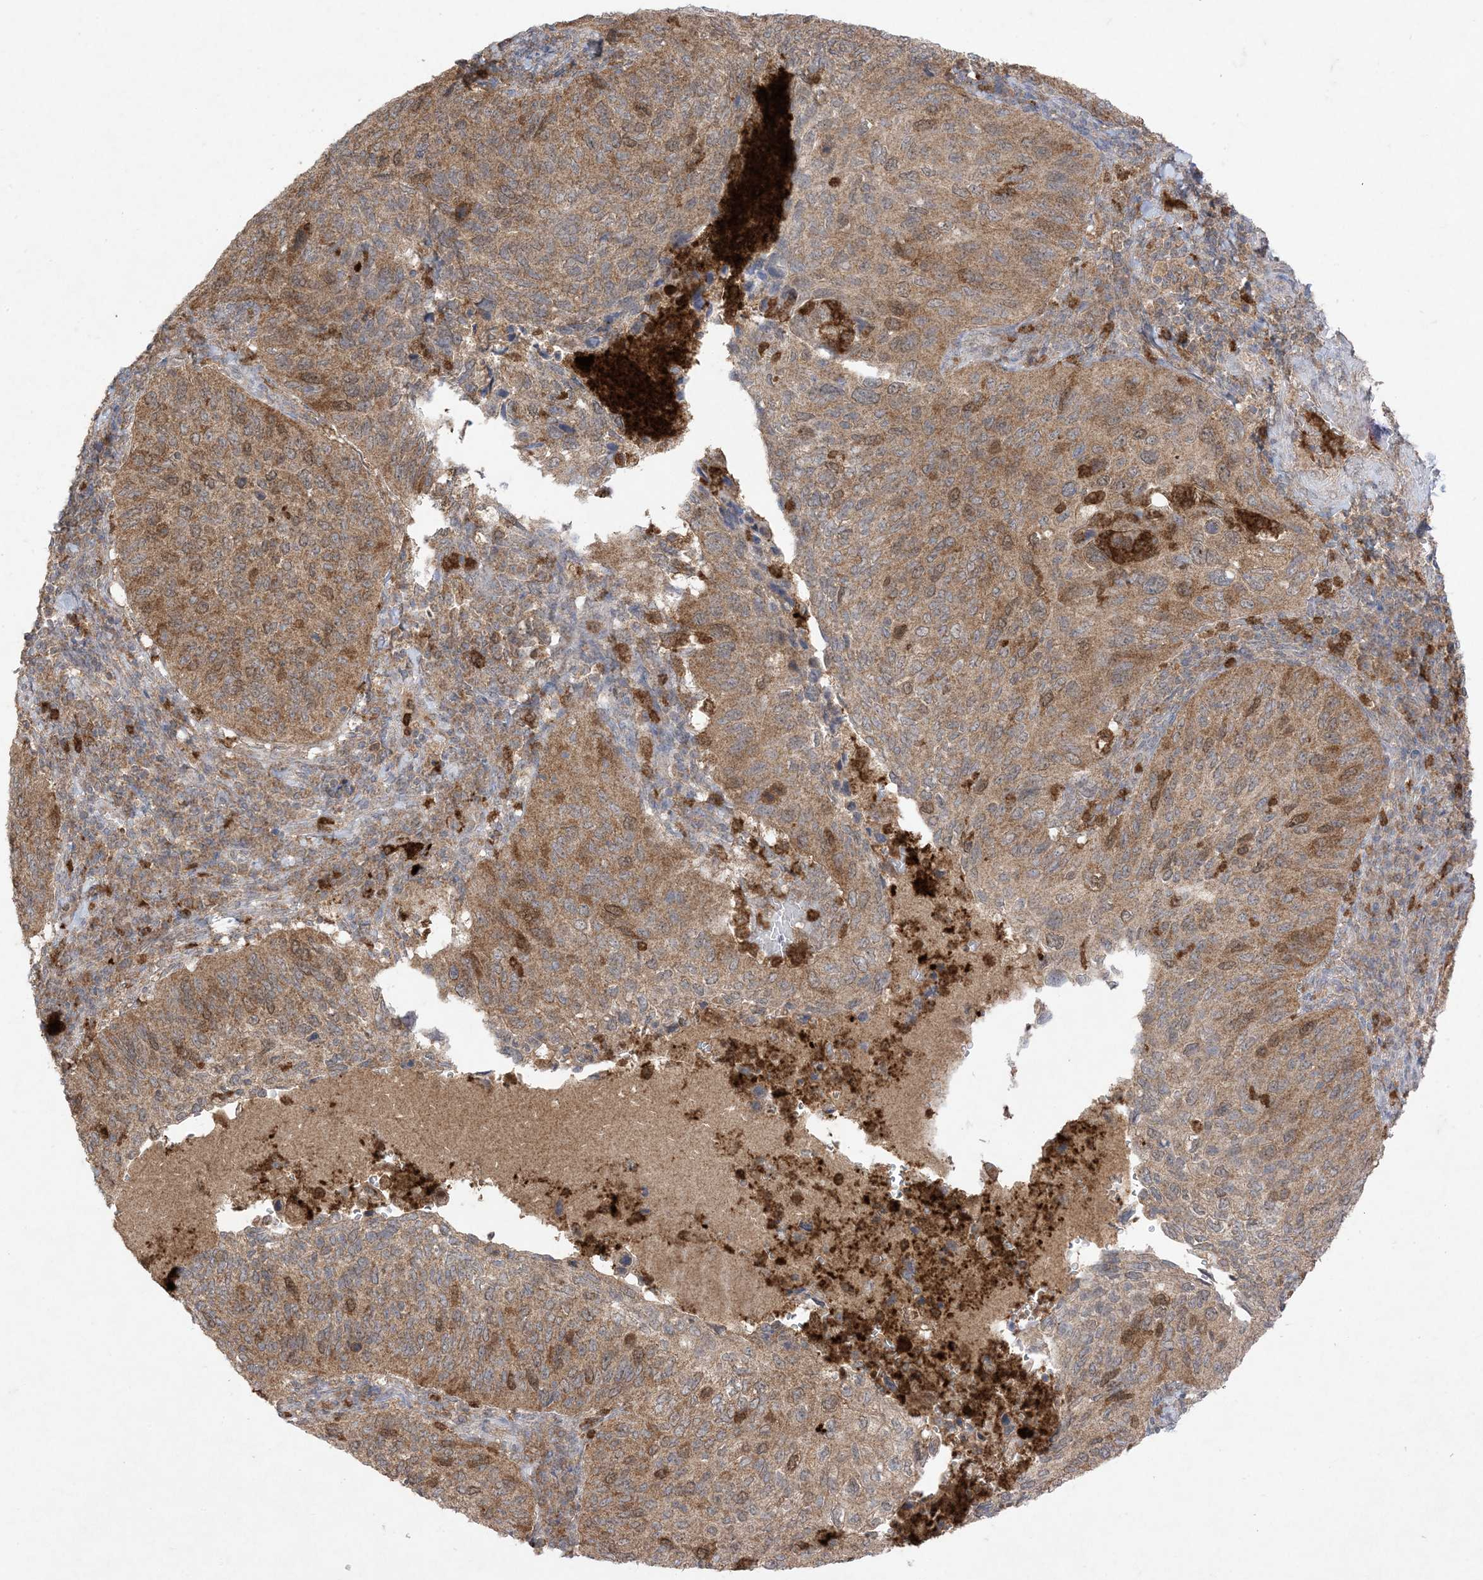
{"staining": {"intensity": "moderate", "quantity": ">75%", "location": "cytoplasmic/membranous"}, "tissue": "cervical cancer", "cell_type": "Tumor cells", "image_type": "cancer", "snomed": [{"axis": "morphology", "description": "Squamous cell carcinoma, NOS"}, {"axis": "topography", "description": "Cervix"}], "caption": "This micrograph reveals squamous cell carcinoma (cervical) stained with immunohistochemistry to label a protein in brown. The cytoplasmic/membranous of tumor cells show moderate positivity for the protein. Nuclei are counter-stained blue.", "gene": "UBE2C", "patient": {"sex": "female", "age": 38}}